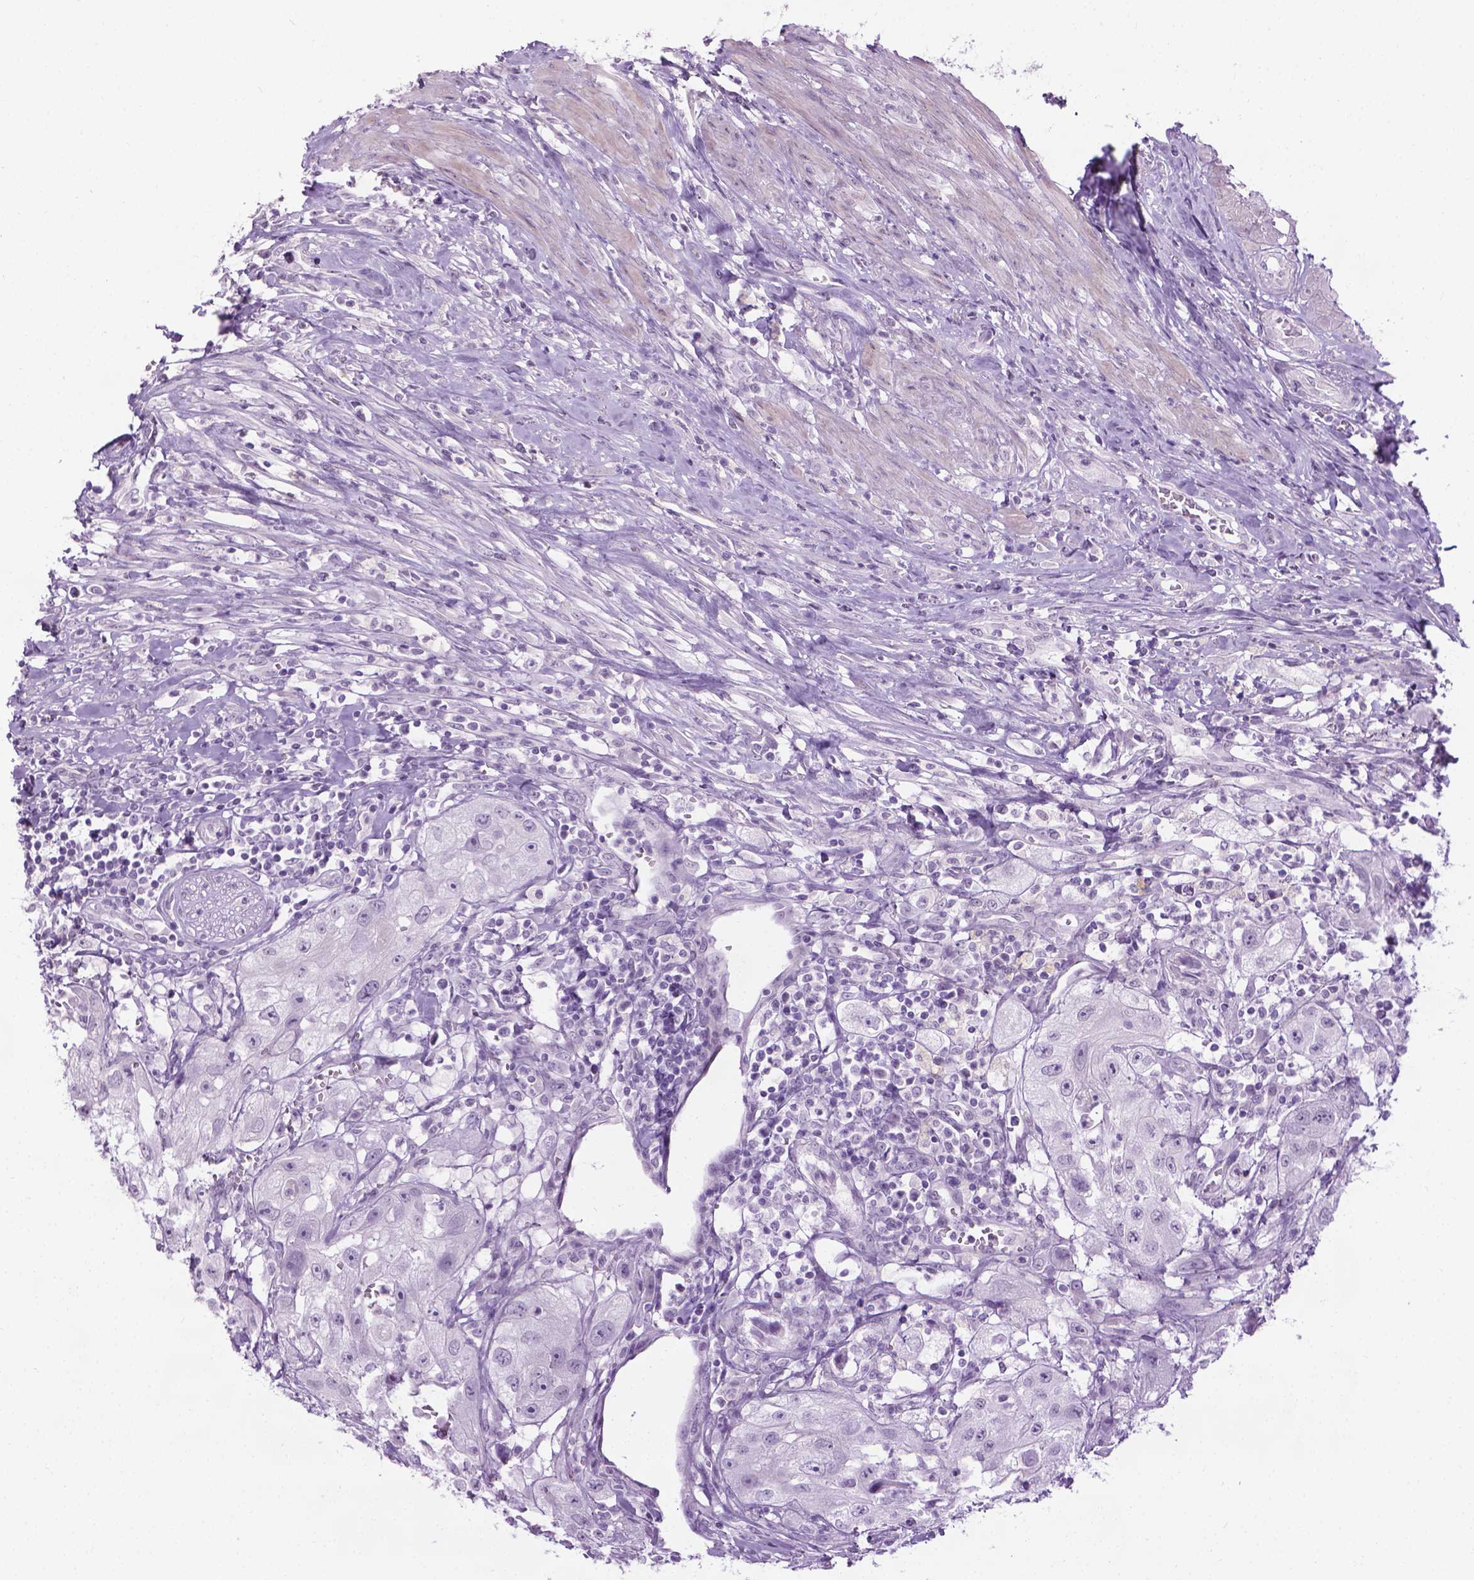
{"staining": {"intensity": "negative", "quantity": "none", "location": "none"}, "tissue": "urothelial cancer", "cell_type": "Tumor cells", "image_type": "cancer", "snomed": [{"axis": "morphology", "description": "Urothelial carcinoma, High grade"}, {"axis": "topography", "description": "Urinary bladder"}], "caption": "High magnification brightfield microscopy of urothelial carcinoma (high-grade) stained with DAB (3,3'-diaminobenzidine) (brown) and counterstained with hematoxylin (blue): tumor cells show no significant positivity. (DAB IHC visualized using brightfield microscopy, high magnification).", "gene": "DNAI7", "patient": {"sex": "male", "age": 79}}